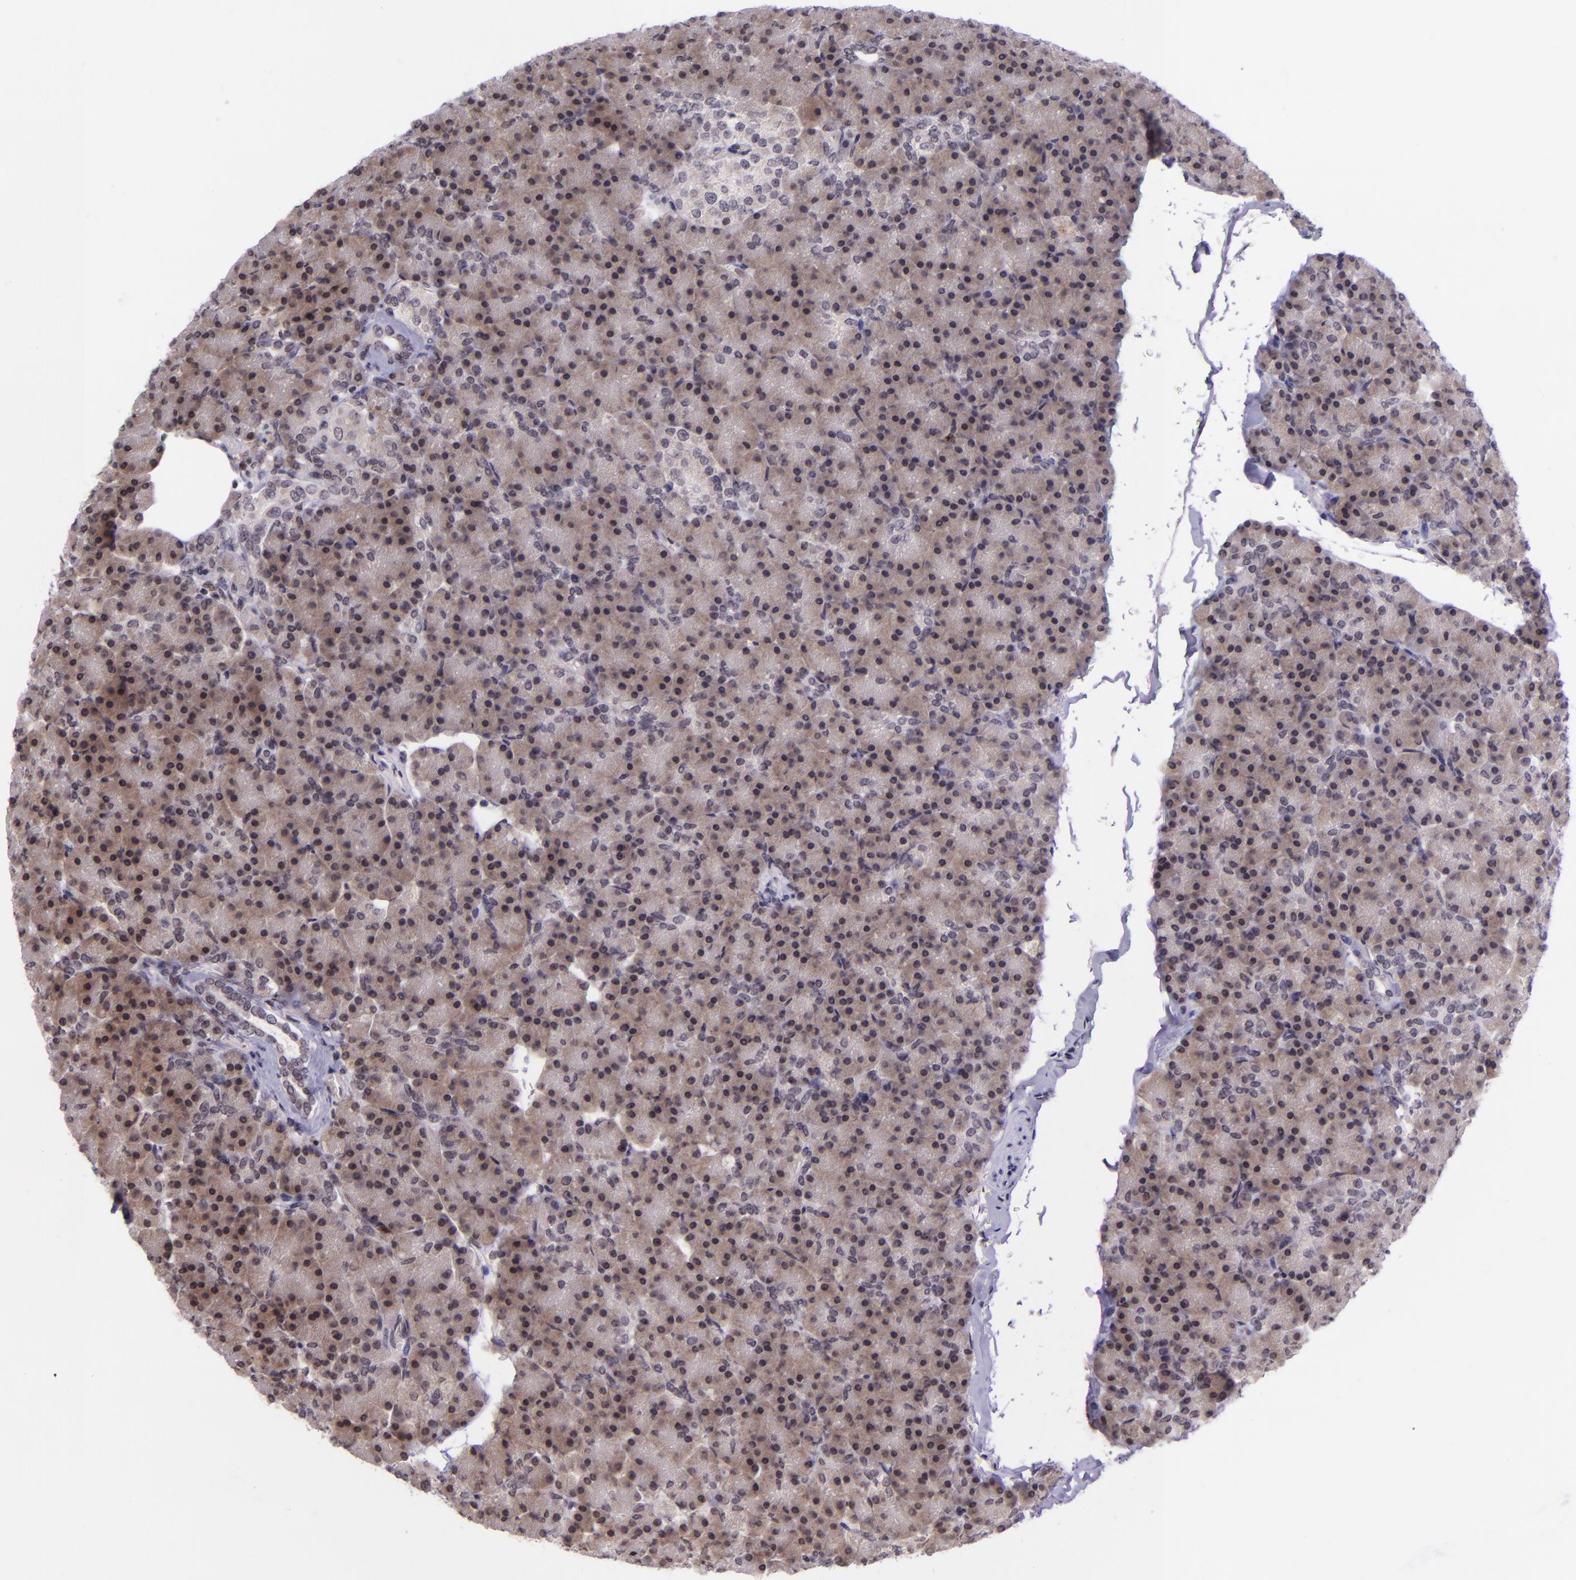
{"staining": {"intensity": "weak", "quantity": "25%-75%", "location": "cytoplasmic/membranous"}, "tissue": "pancreas", "cell_type": "Exocrine glandular cells", "image_type": "normal", "snomed": [{"axis": "morphology", "description": "Normal tissue, NOS"}, {"axis": "topography", "description": "Pancreas"}], "caption": "Pancreas stained with immunohistochemistry (IHC) displays weak cytoplasmic/membranous positivity in about 25%-75% of exocrine glandular cells.", "gene": "SELL", "patient": {"sex": "female", "age": 43}}